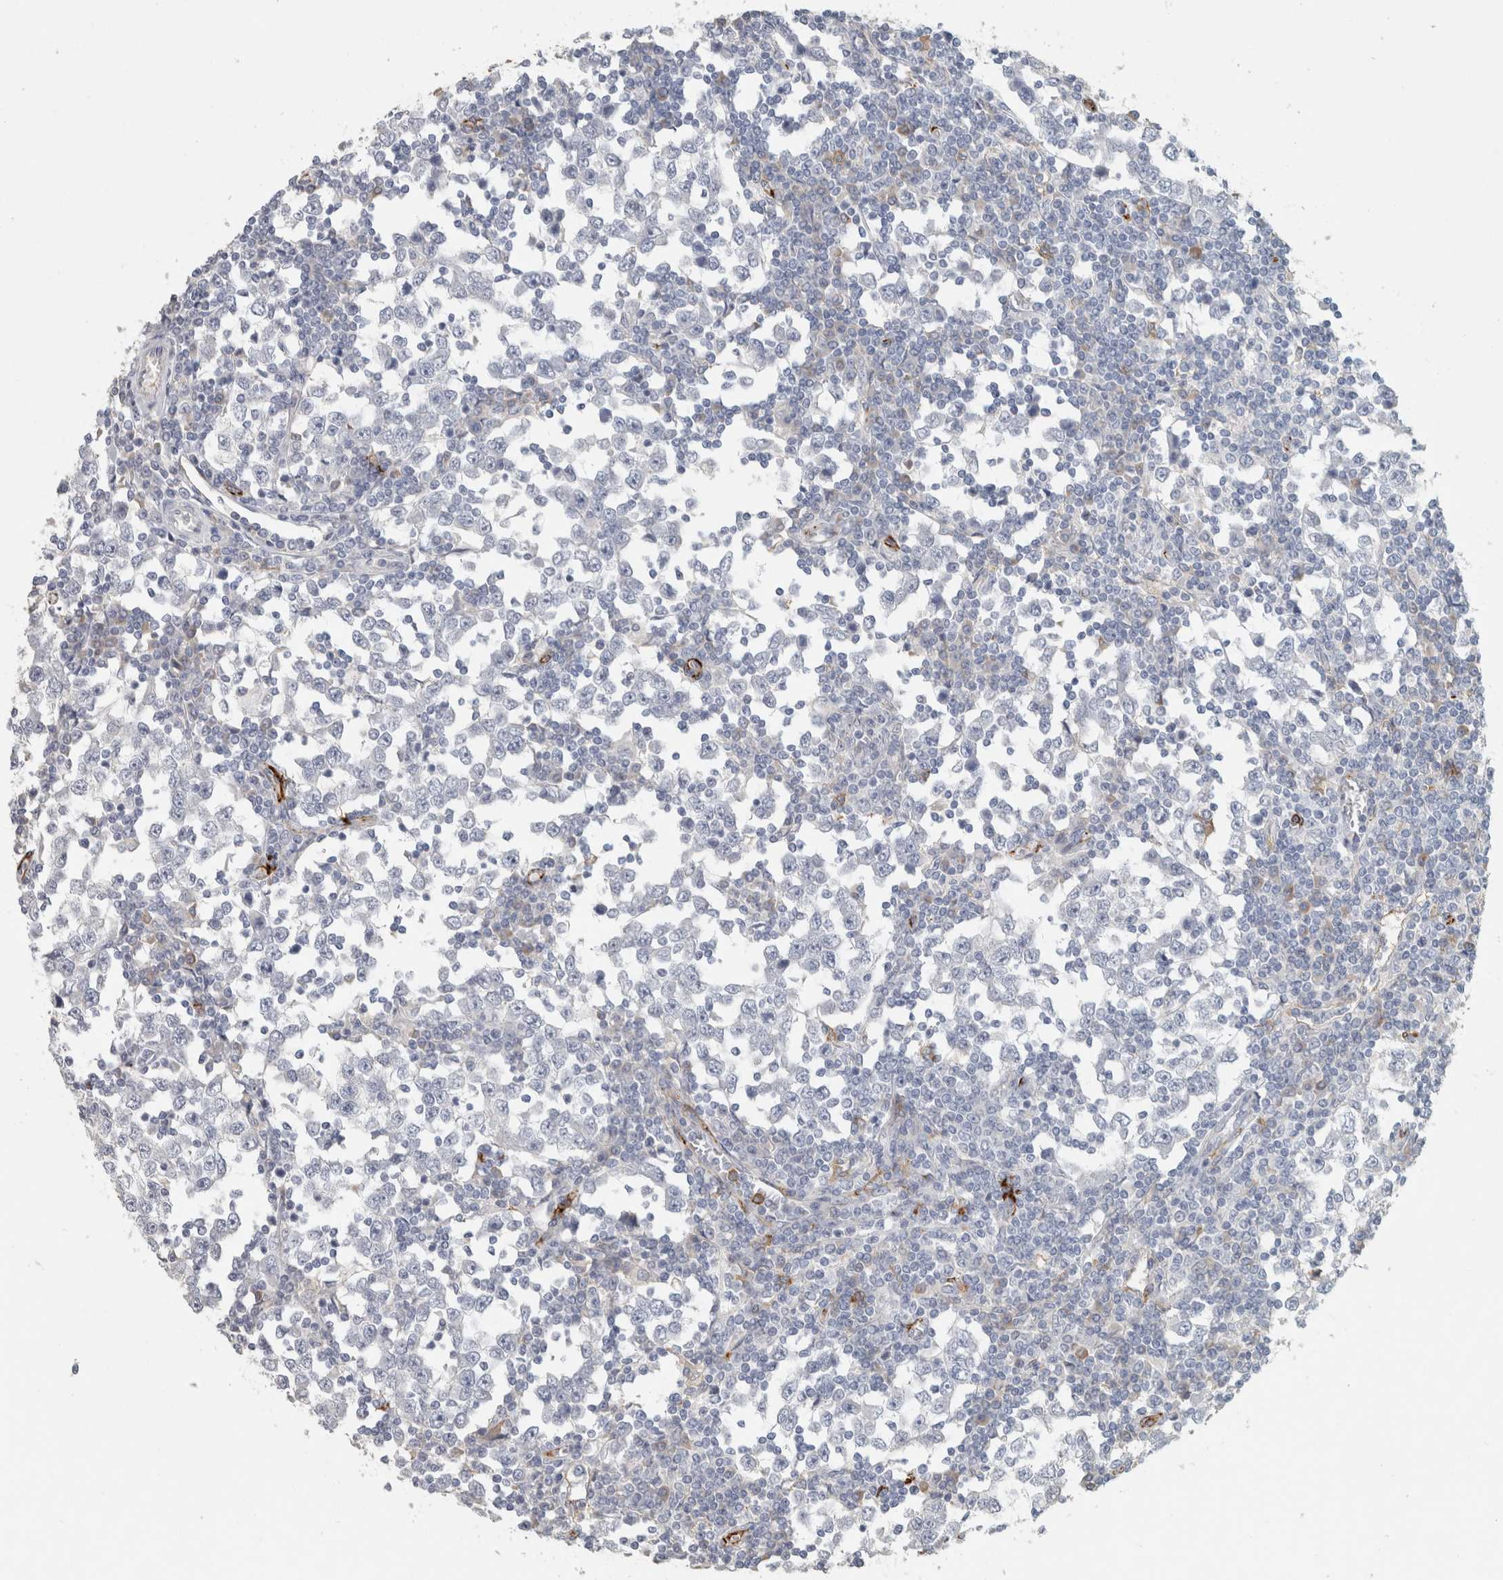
{"staining": {"intensity": "negative", "quantity": "none", "location": "none"}, "tissue": "testis cancer", "cell_type": "Tumor cells", "image_type": "cancer", "snomed": [{"axis": "morphology", "description": "Seminoma, NOS"}, {"axis": "topography", "description": "Testis"}], "caption": "DAB (3,3'-diaminobenzidine) immunohistochemical staining of human testis seminoma demonstrates no significant positivity in tumor cells.", "gene": "CD36", "patient": {"sex": "male", "age": 65}}